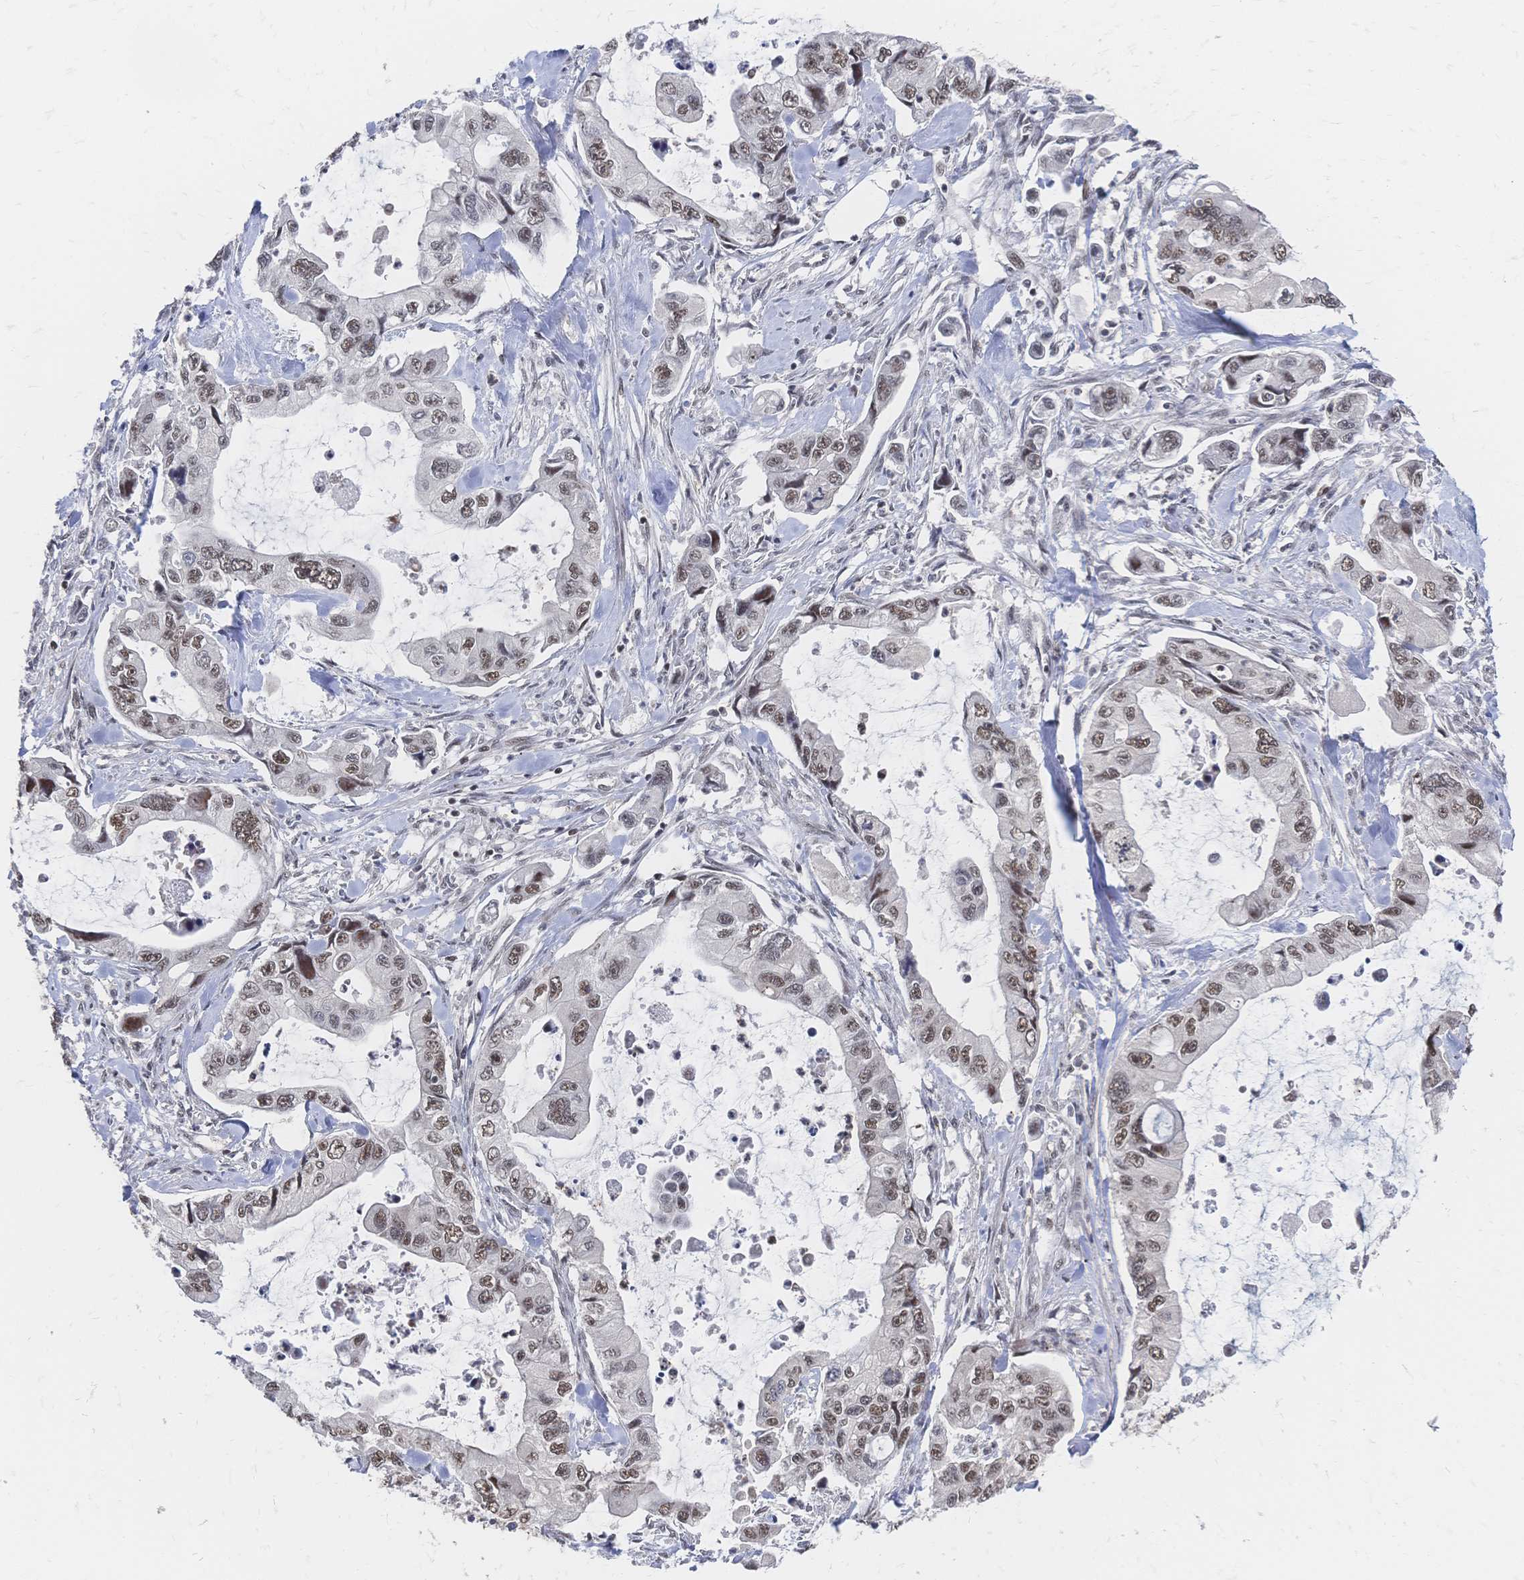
{"staining": {"intensity": "moderate", "quantity": ">75%", "location": "nuclear"}, "tissue": "stomach cancer", "cell_type": "Tumor cells", "image_type": "cancer", "snomed": [{"axis": "morphology", "description": "Adenocarcinoma, NOS"}, {"axis": "topography", "description": "Pancreas"}, {"axis": "topography", "description": "Stomach, upper"}, {"axis": "topography", "description": "Stomach"}], "caption": "A medium amount of moderate nuclear staining is appreciated in about >75% of tumor cells in stomach cancer tissue. (Stains: DAB (3,3'-diaminobenzidine) in brown, nuclei in blue, Microscopy: brightfield microscopy at high magnification).", "gene": "NELFA", "patient": {"sex": "male", "age": 77}}